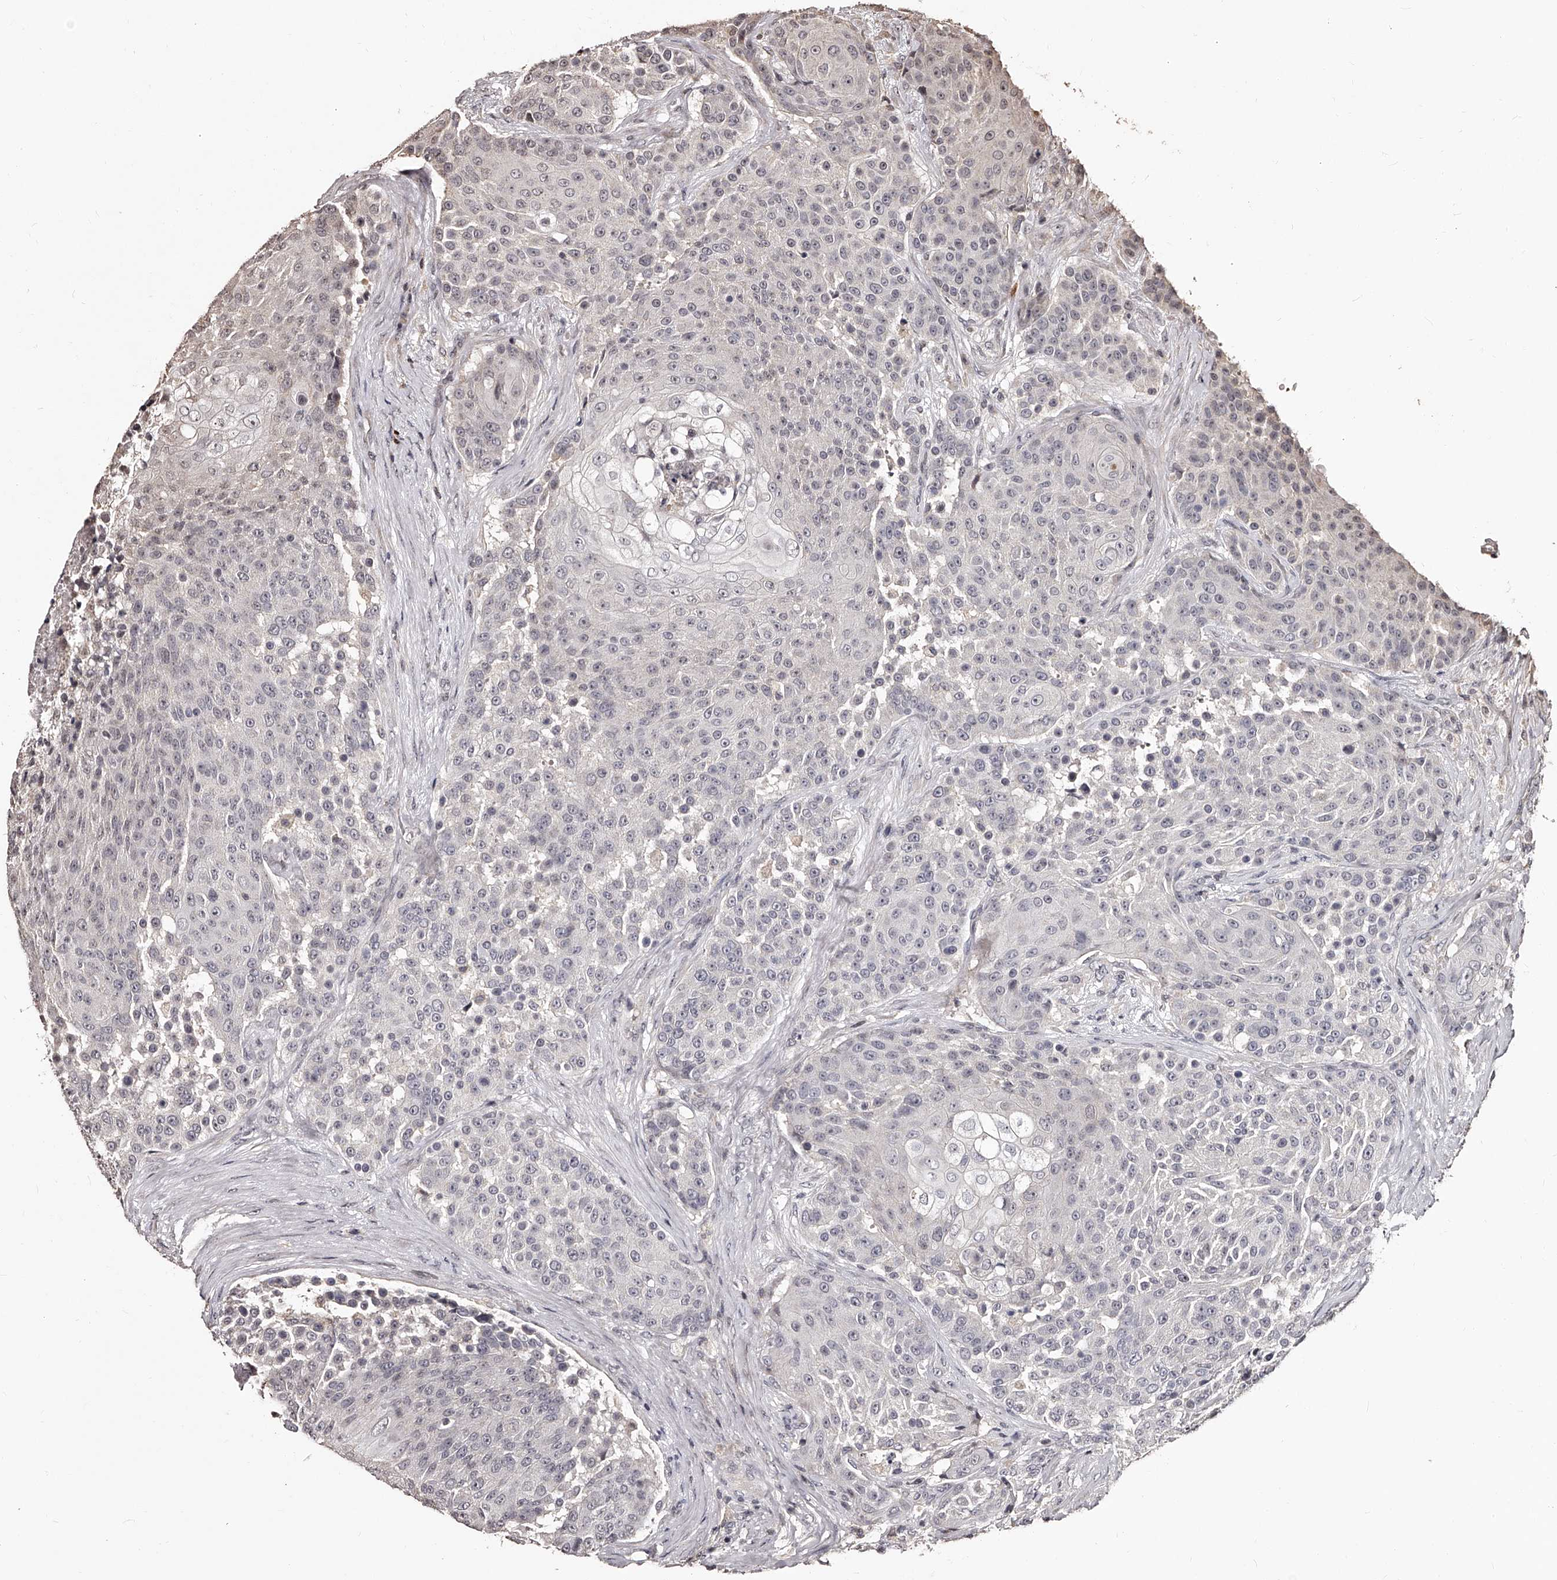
{"staining": {"intensity": "weak", "quantity": "<25%", "location": "nuclear"}, "tissue": "urothelial cancer", "cell_type": "Tumor cells", "image_type": "cancer", "snomed": [{"axis": "morphology", "description": "Urothelial carcinoma, High grade"}, {"axis": "topography", "description": "Urinary bladder"}], "caption": "Immunohistochemical staining of urothelial cancer exhibits no significant positivity in tumor cells.", "gene": "TSHR", "patient": {"sex": "female", "age": 63}}